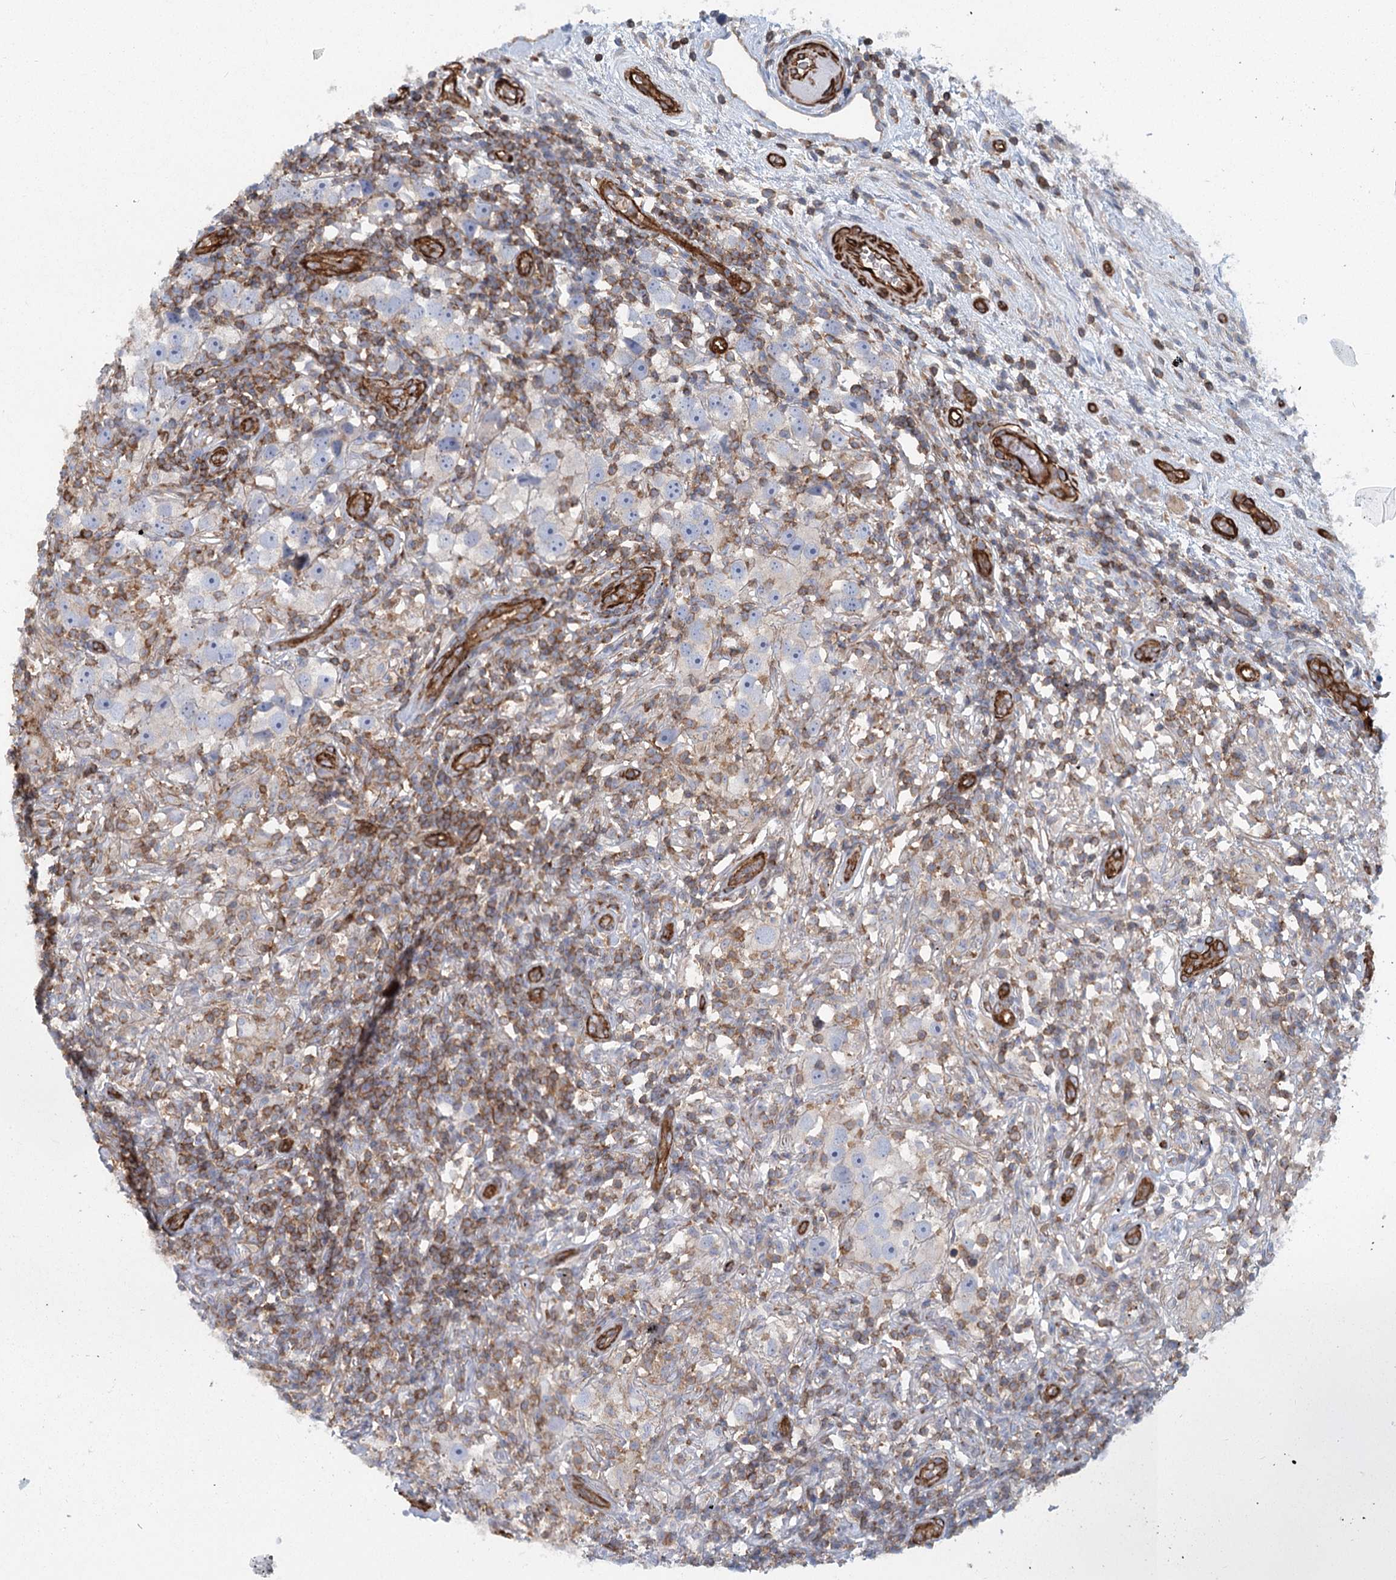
{"staining": {"intensity": "negative", "quantity": "none", "location": "none"}, "tissue": "testis cancer", "cell_type": "Tumor cells", "image_type": "cancer", "snomed": [{"axis": "morphology", "description": "Seminoma, NOS"}, {"axis": "topography", "description": "Testis"}], "caption": "Protein analysis of testis seminoma reveals no significant positivity in tumor cells.", "gene": "IFT46", "patient": {"sex": "male", "age": 49}}